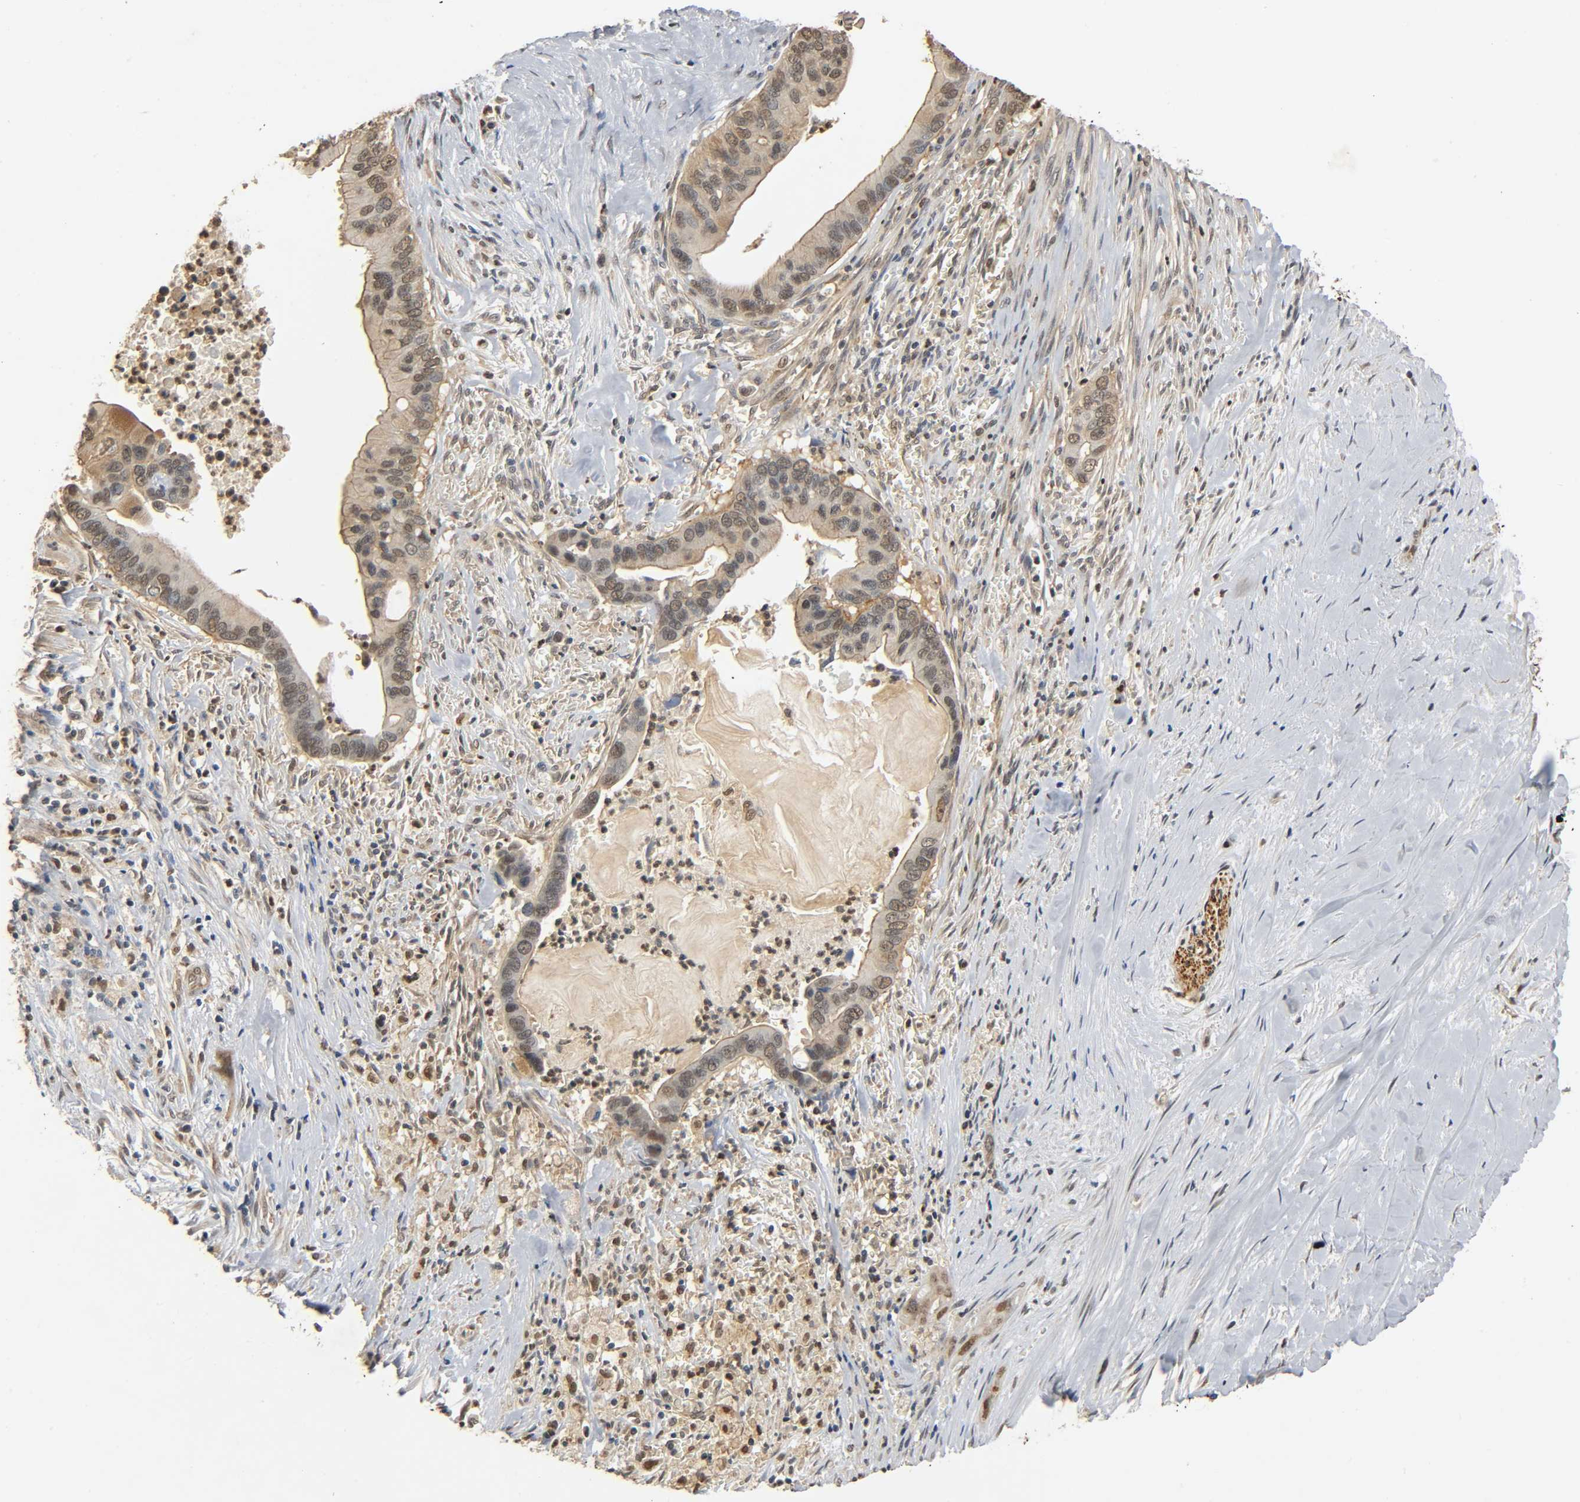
{"staining": {"intensity": "weak", "quantity": "25%-75%", "location": "cytoplasmic/membranous,nuclear"}, "tissue": "pancreatic cancer", "cell_type": "Tumor cells", "image_type": "cancer", "snomed": [{"axis": "morphology", "description": "Adenocarcinoma, NOS"}, {"axis": "topography", "description": "Pancreas"}], "caption": "Pancreatic adenocarcinoma stained with DAB (3,3'-diaminobenzidine) immunohistochemistry displays low levels of weak cytoplasmic/membranous and nuclear staining in about 25%-75% of tumor cells. (brown staining indicates protein expression, while blue staining denotes nuclei).", "gene": "ZFPM2", "patient": {"sex": "male", "age": 59}}